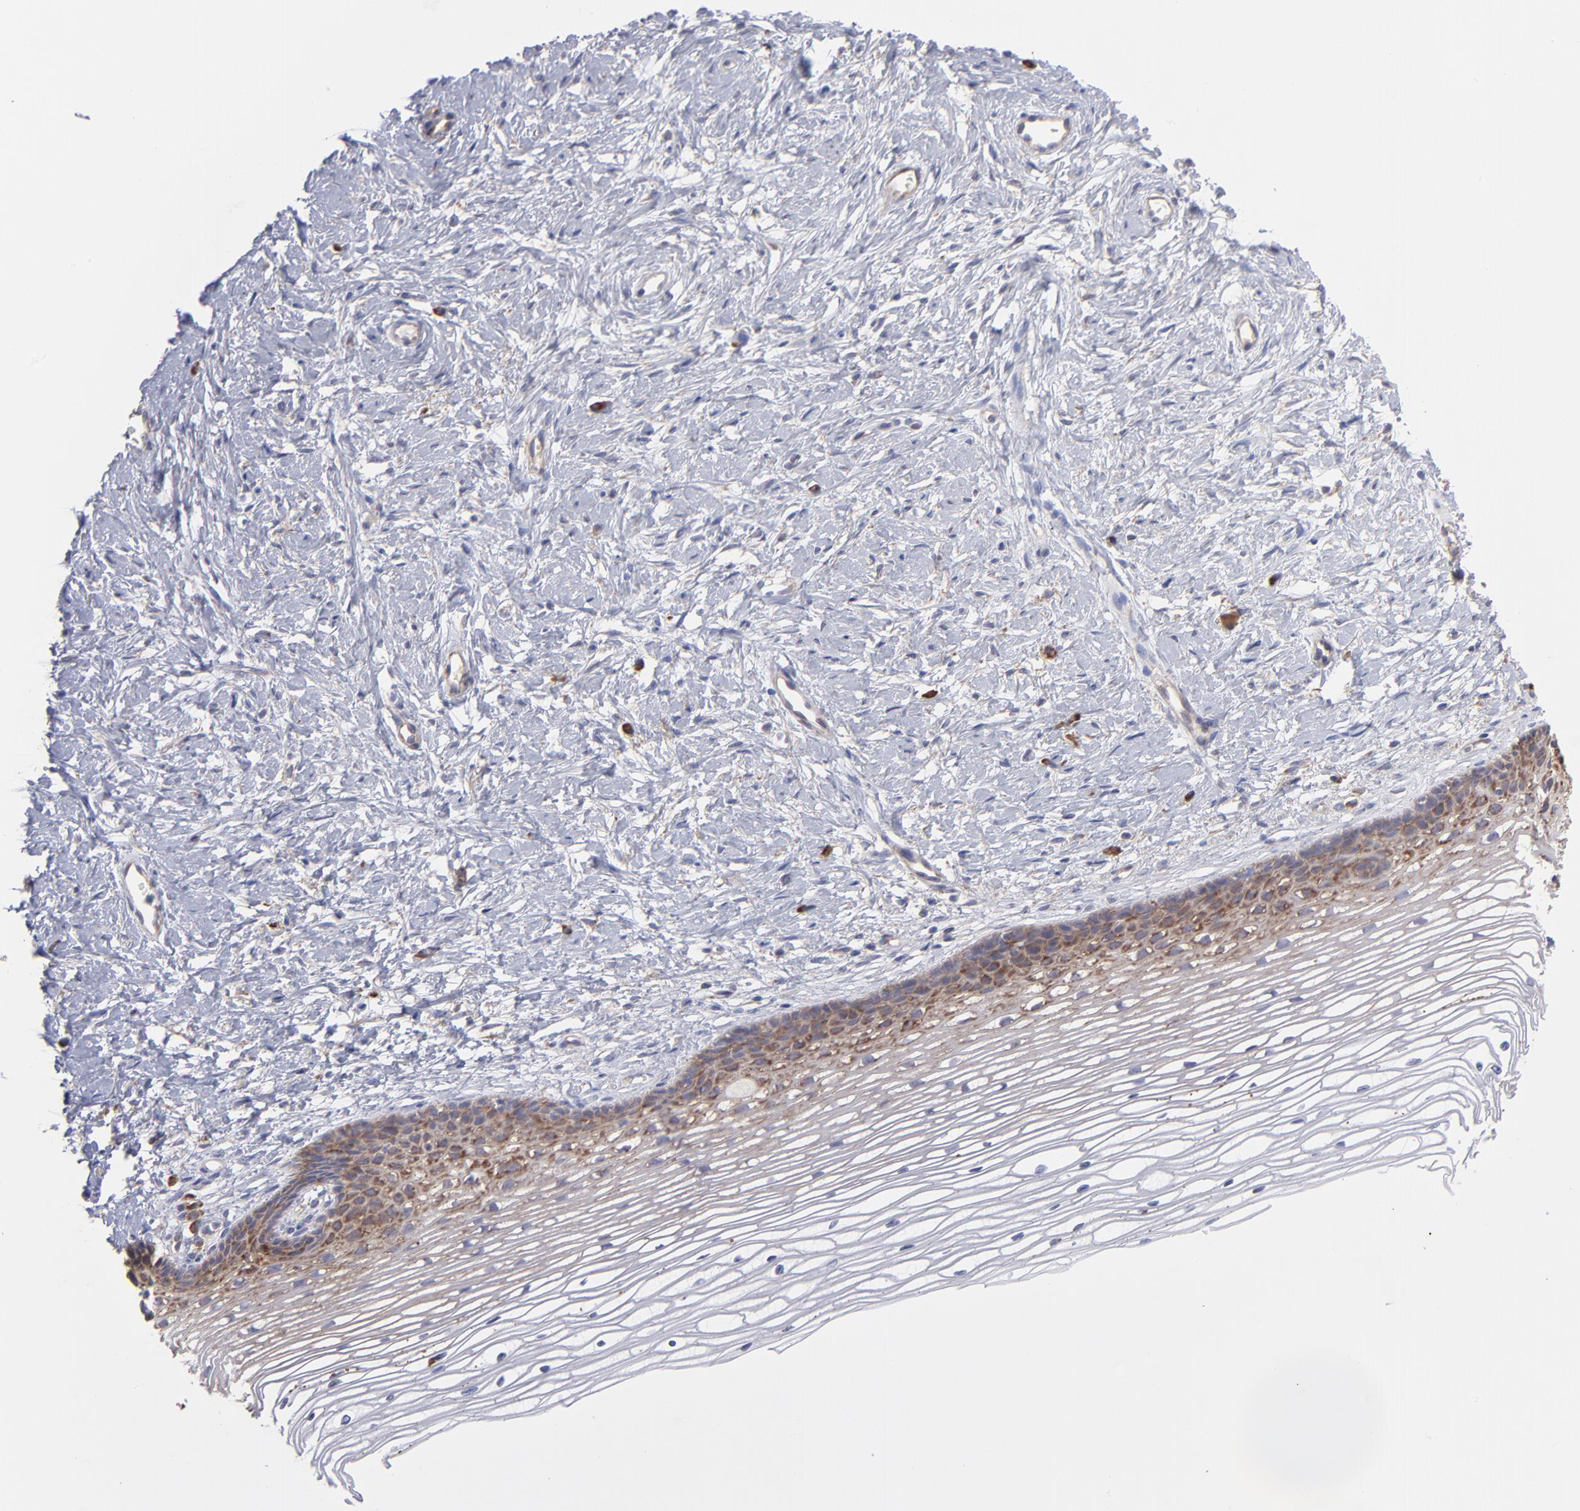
{"staining": {"intensity": "negative", "quantity": "none", "location": "none"}, "tissue": "cervix", "cell_type": "Glandular cells", "image_type": "normal", "snomed": [{"axis": "morphology", "description": "Normal tissue, NOS"}, {"axis": "topography", "description": "Cervix"}], "caption": "Protein analysis of unremarkable cervix demonstrates no significant positivity in glandular cells.", "gene": "RPLP0", "patient": {"sex": "female", "age": 77}}